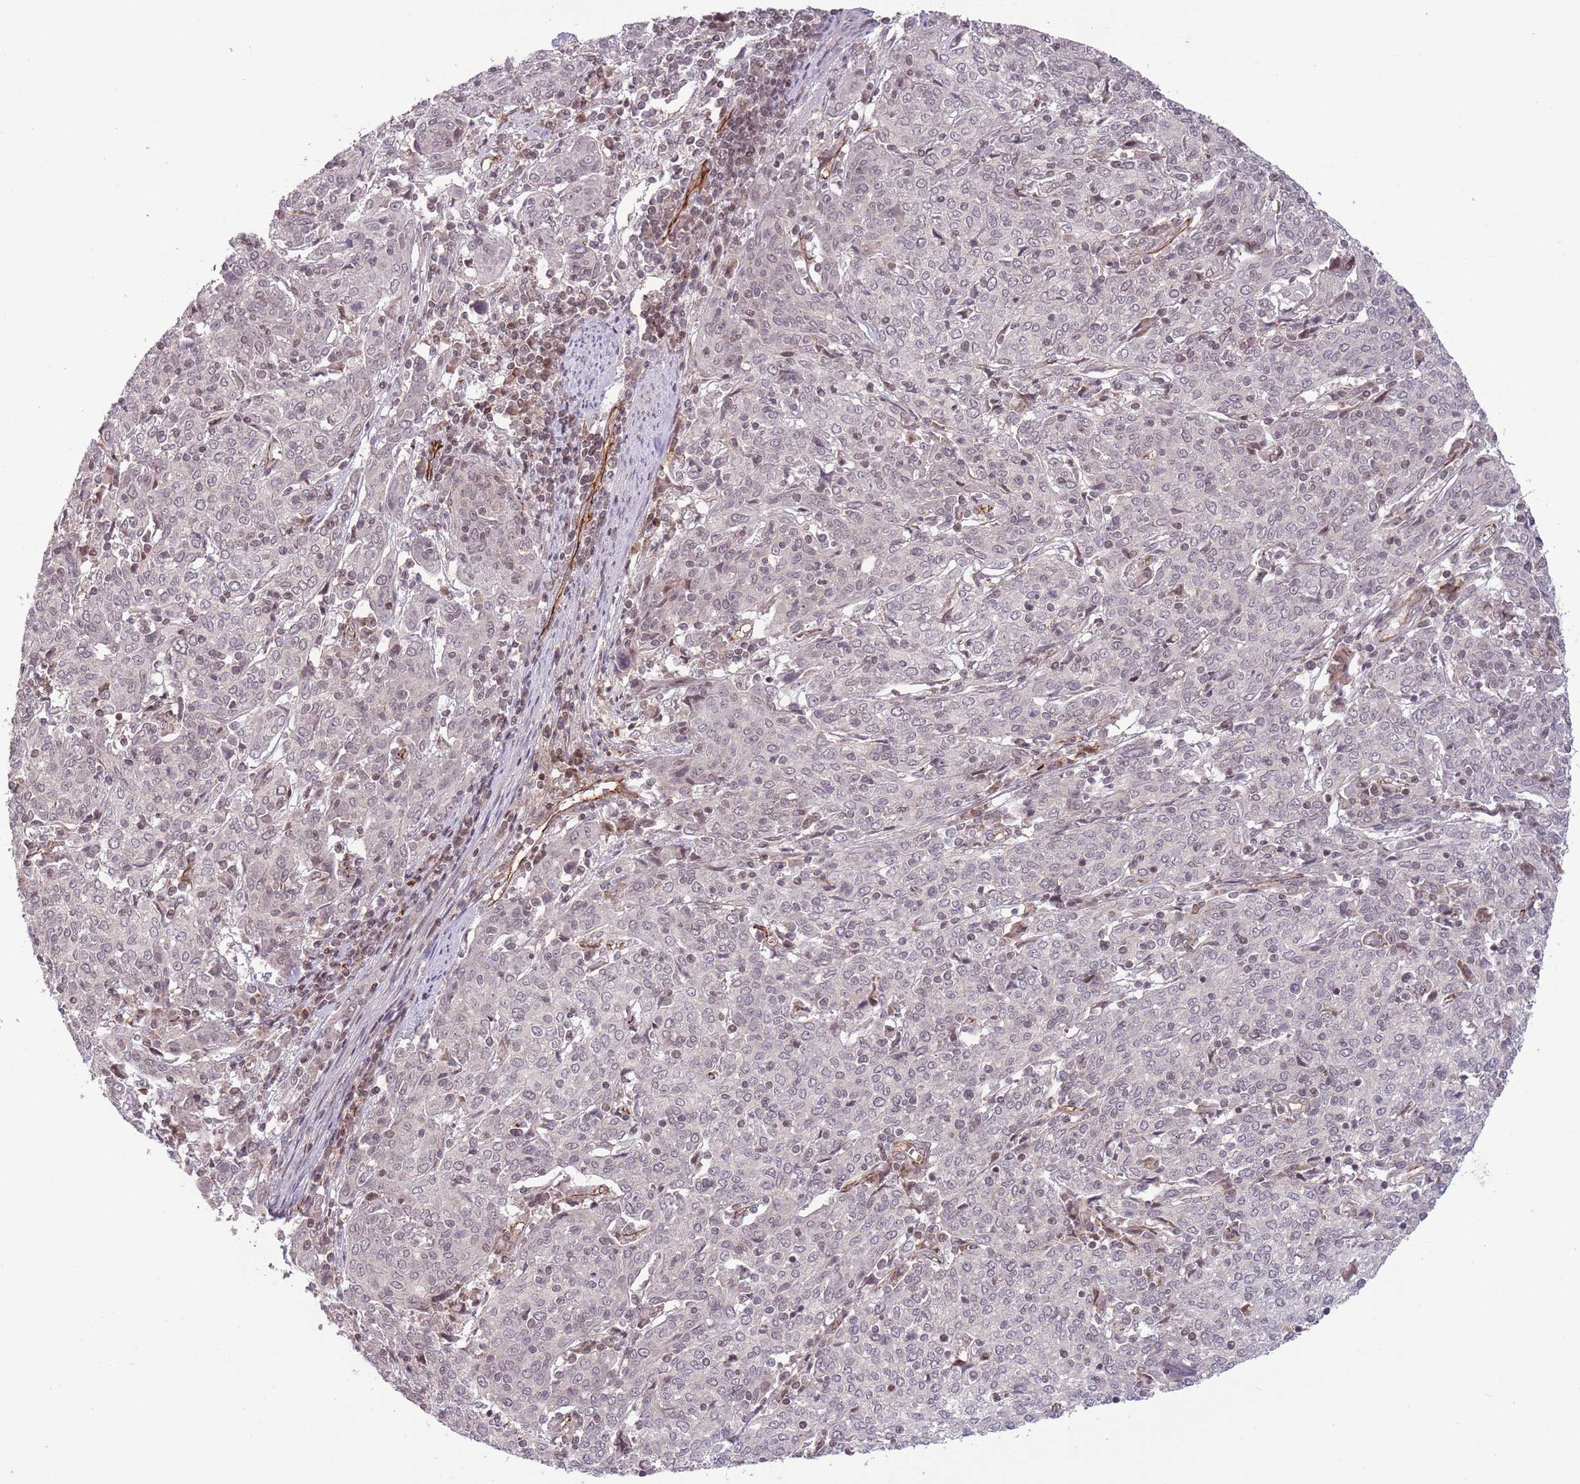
{"staining": {"intensity": "weak", "quantity": "<25%", "location": "nuclear"}, "tissue": "cervical cancer", "cell_type": "Tumor cells", "image_type": "cancer", "snomed": [{"axis": "morphology", "description": "Squamous cell carcinoma, NOS"}, {"axis": "topography", "description": "Cervix"}], "caption": "The image exhibits no significant expression in tumor cells of cervical squamous cell carcinoma.", "gene": "DPP10", "patient": {"sex": "female", "age": 67}}